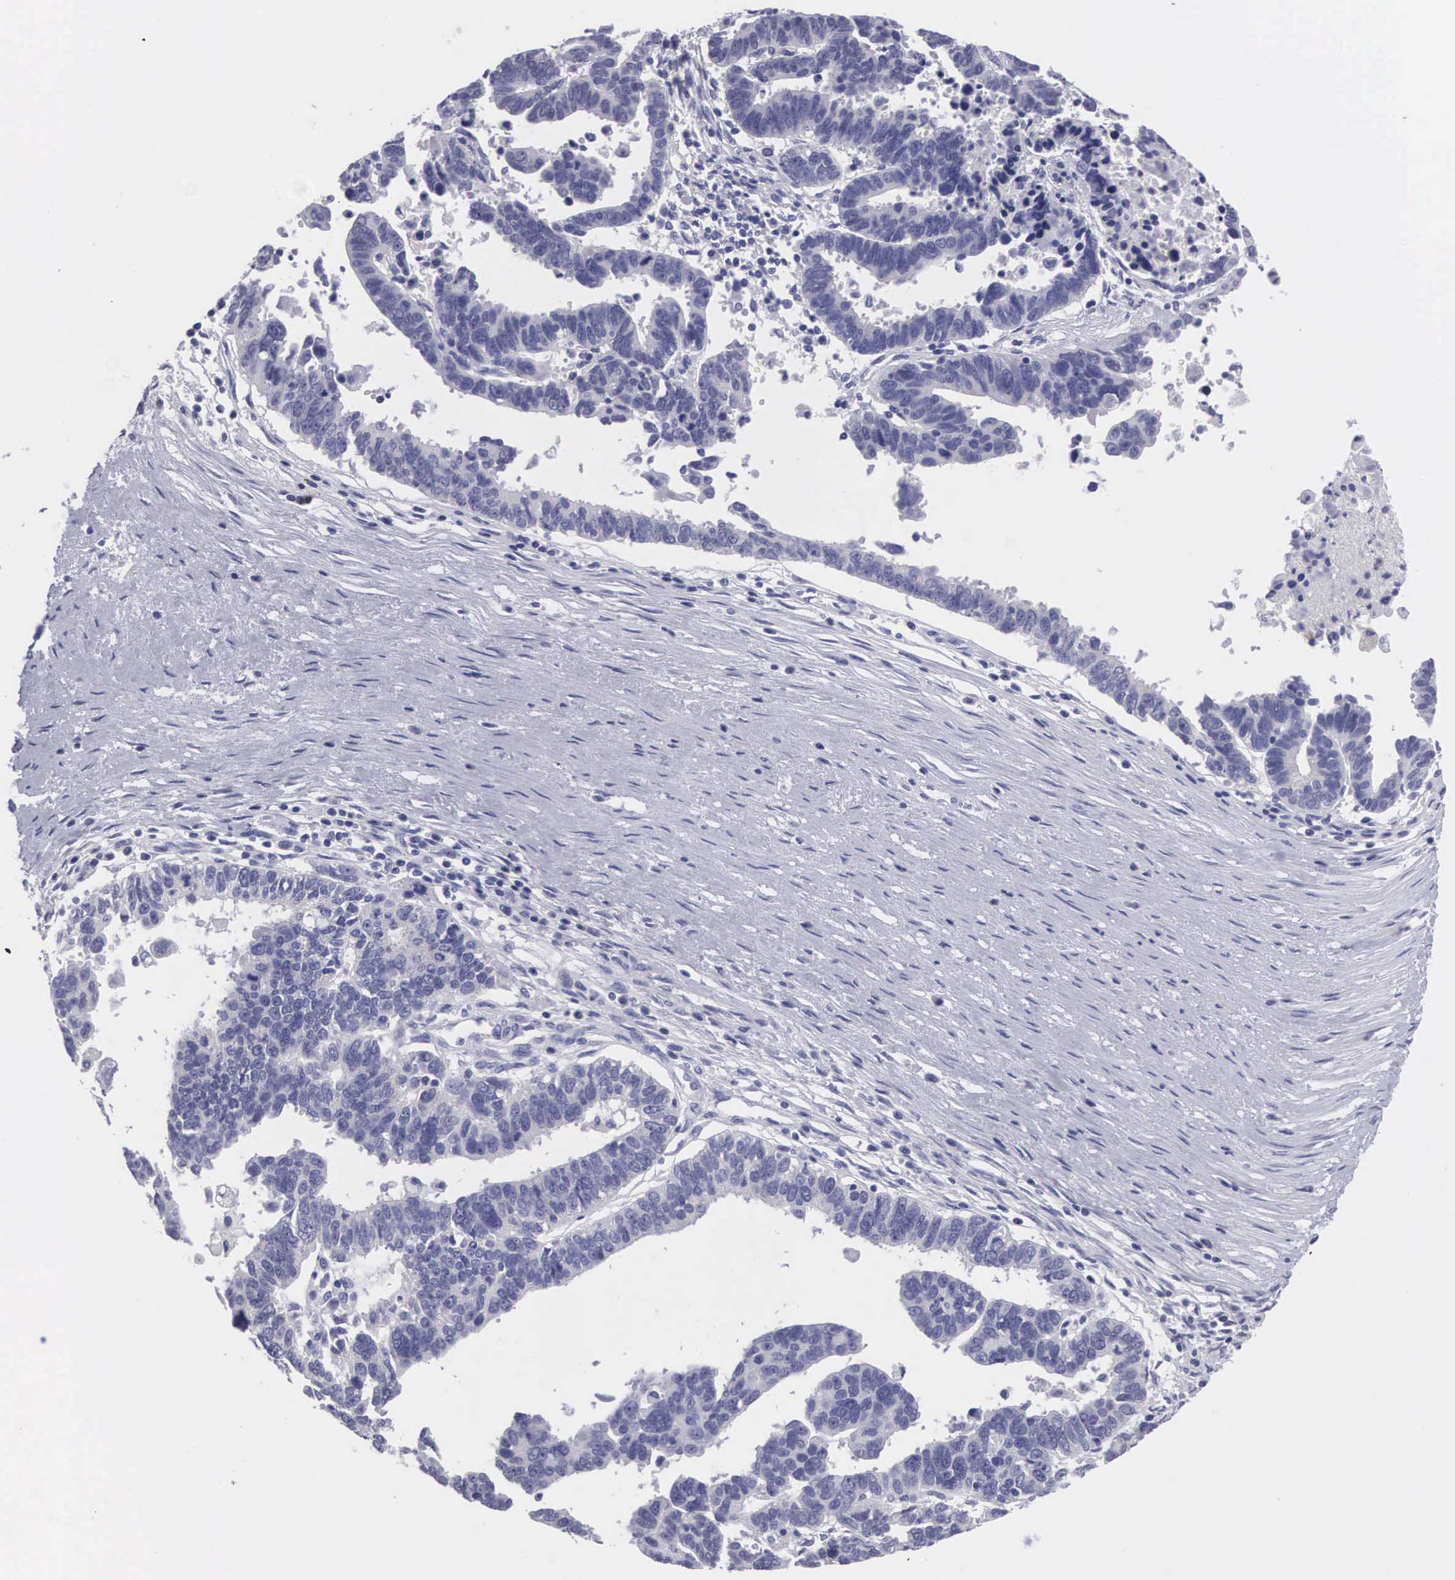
{"staining": {"intensity": "negative", "quantity": "none", "location": "none"}, "tissue": "ovarian cancer", "cell_type": "Tumor cells", "image_type": "cancer", "snomed": [{"axis": "morphology", "description": "Carcinoma, endometroid"}, {"axis": "morphology", "description": "Cystadenocarcinoma, serous, NOS"}, {"axis": "topography", "description": "Ovary"}], "caption": "An IHC image of ovarian cancer (endometroid carcinoma) is shown. There is no staining in tumor cells of ovarian cancer (endometroid carcinoma).", "gene": "SLITRK4", "patient": {"sex": "female", "age": 45}}